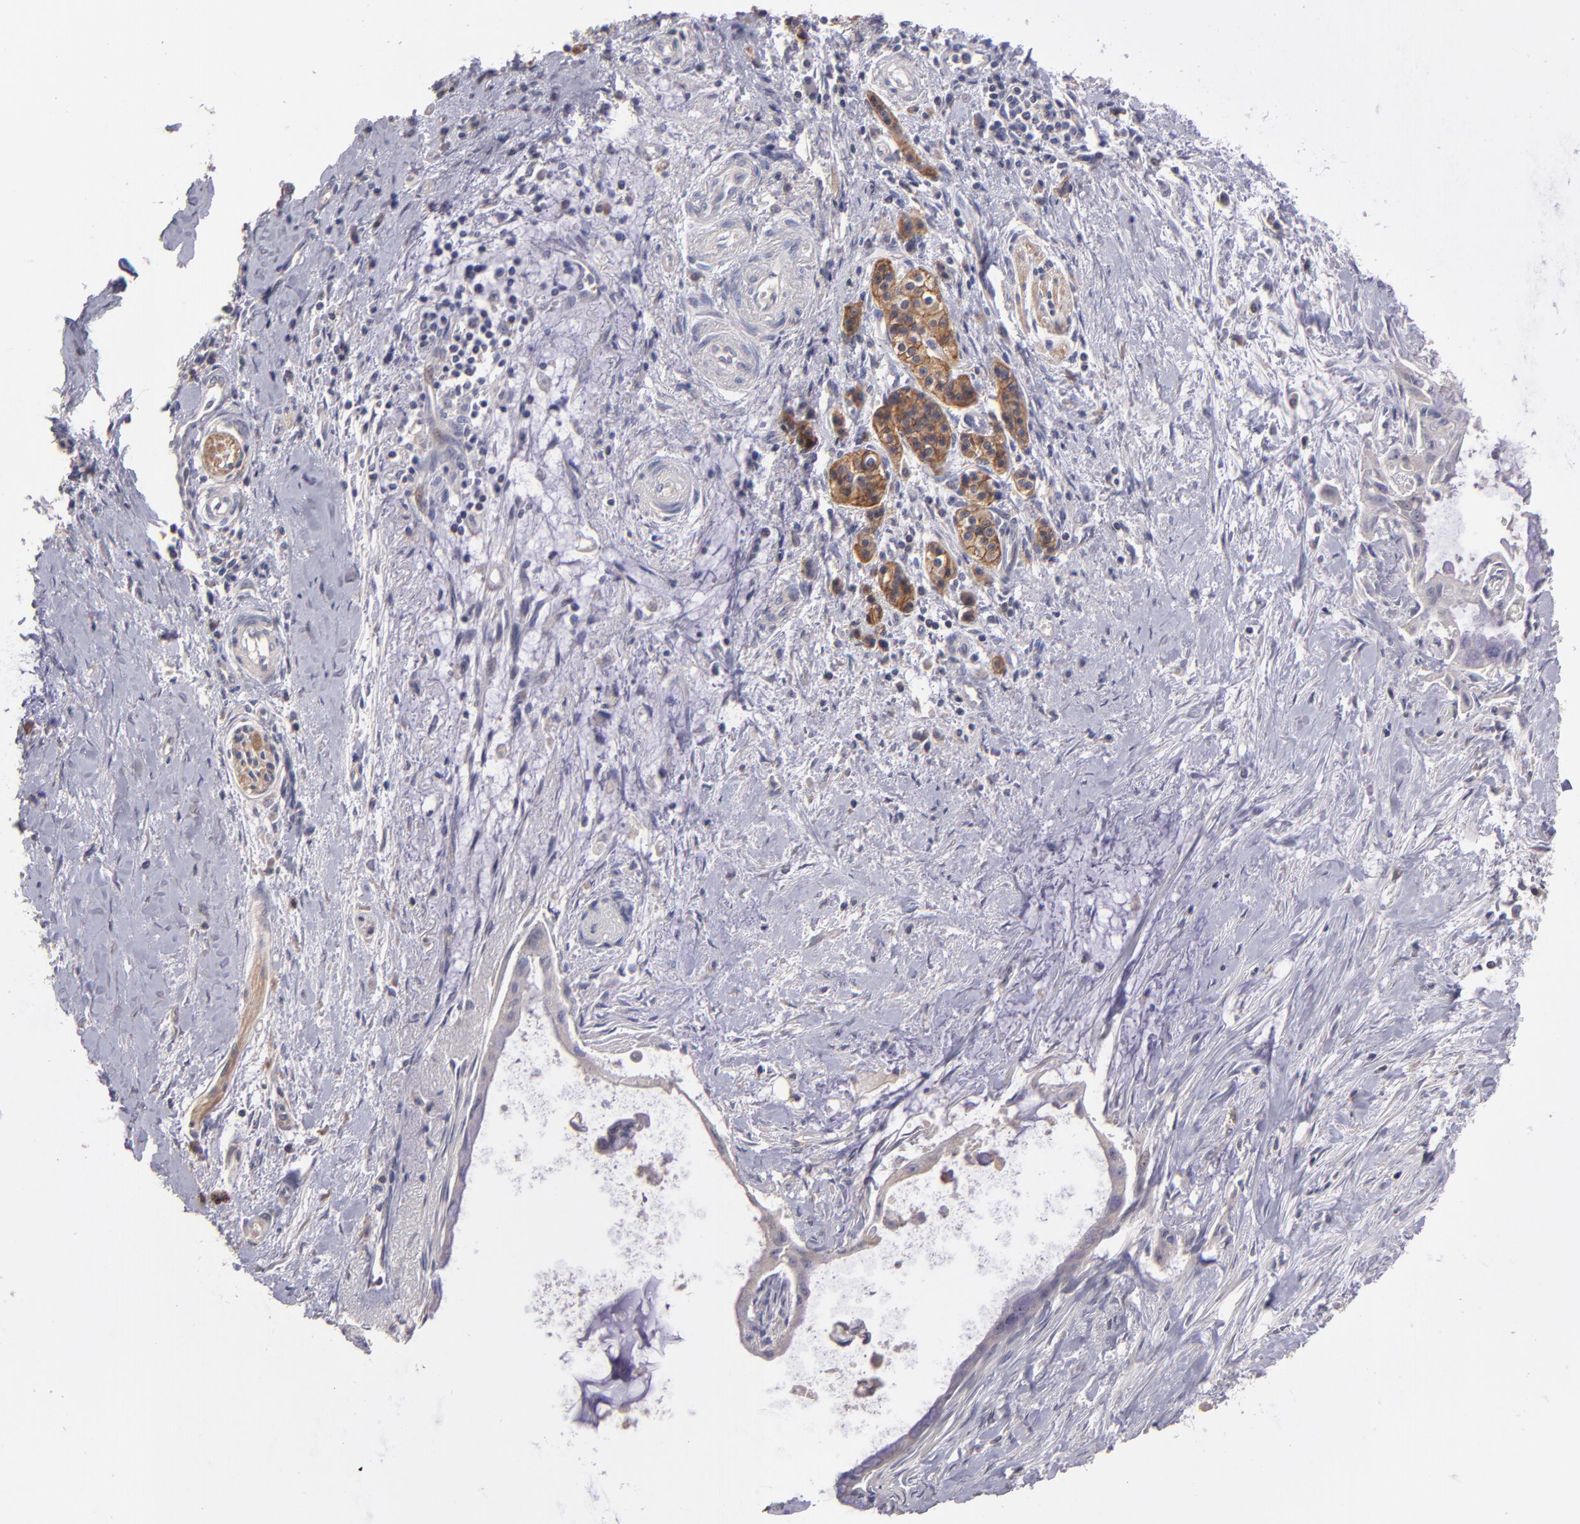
{"staining": {"intensity": "strong", "quantity": "25%-75%", "location": "cytoplasmic/membranous"}, "tissue": "pancreatic cancer", "cell_type": "Tumor cells", "image_type": "cancer", "snomed": [{"axis": "morphology", "description": "Adenocarcinoma, NOS"}, {"axis": "topography", "description": "Pancreas"}], "caption": "Immunohistochemistry (IHC) image of human pancreatic cancer (adenocarcinoma) stained for a protein (brown), which displays high levels of strong cytoplasmic/membranous positivity in about 25%-75% of tumor cells.", "gene": "GNAZ", "patient": {"sex": "male", "age": 59}}